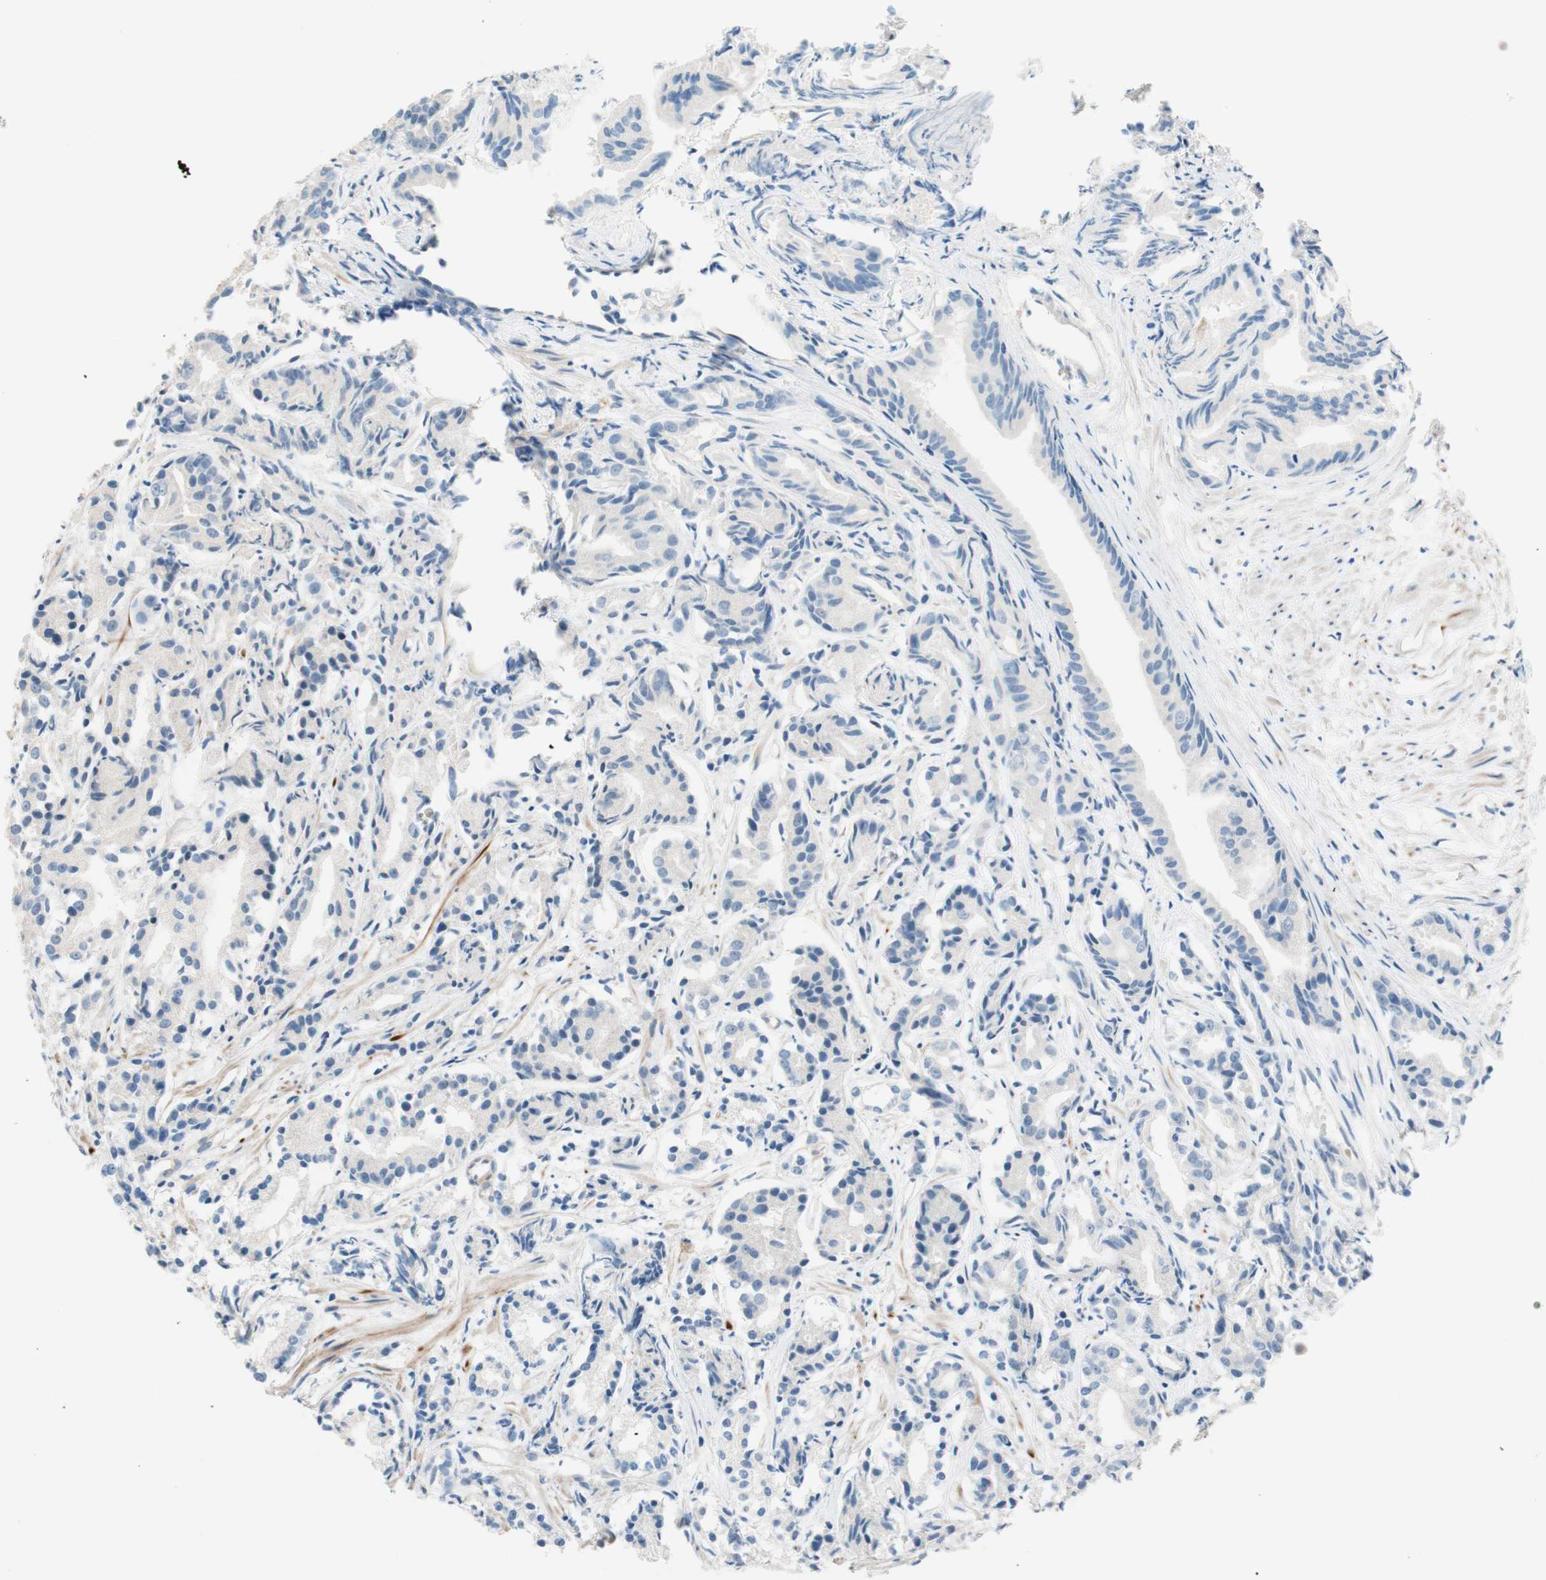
{"staining": {"intensity": "negative", "quantity": "none", "location": "none"}, "tissue": "prostate cancer", "cell_type": "Tumor cells", "image_type": "cancer", "snomed": [{"axis": "morphology", "description": "Adenocarcinoma, Low grade"}, {"axis": "topography", "description": "Prostate"}], "caption": "Immunohistochemistry (IHC) histopathology image of neoplastic tissue: prostate cancer stained with DAB (3,3'-diaminobenzidine) reveals no significant protein expression in tumor cells. (DAB IHC visualized using brightfield microscopy, high magnification).", "gene": "JPH1", "patient": {"sex": "male", "age": 72}}